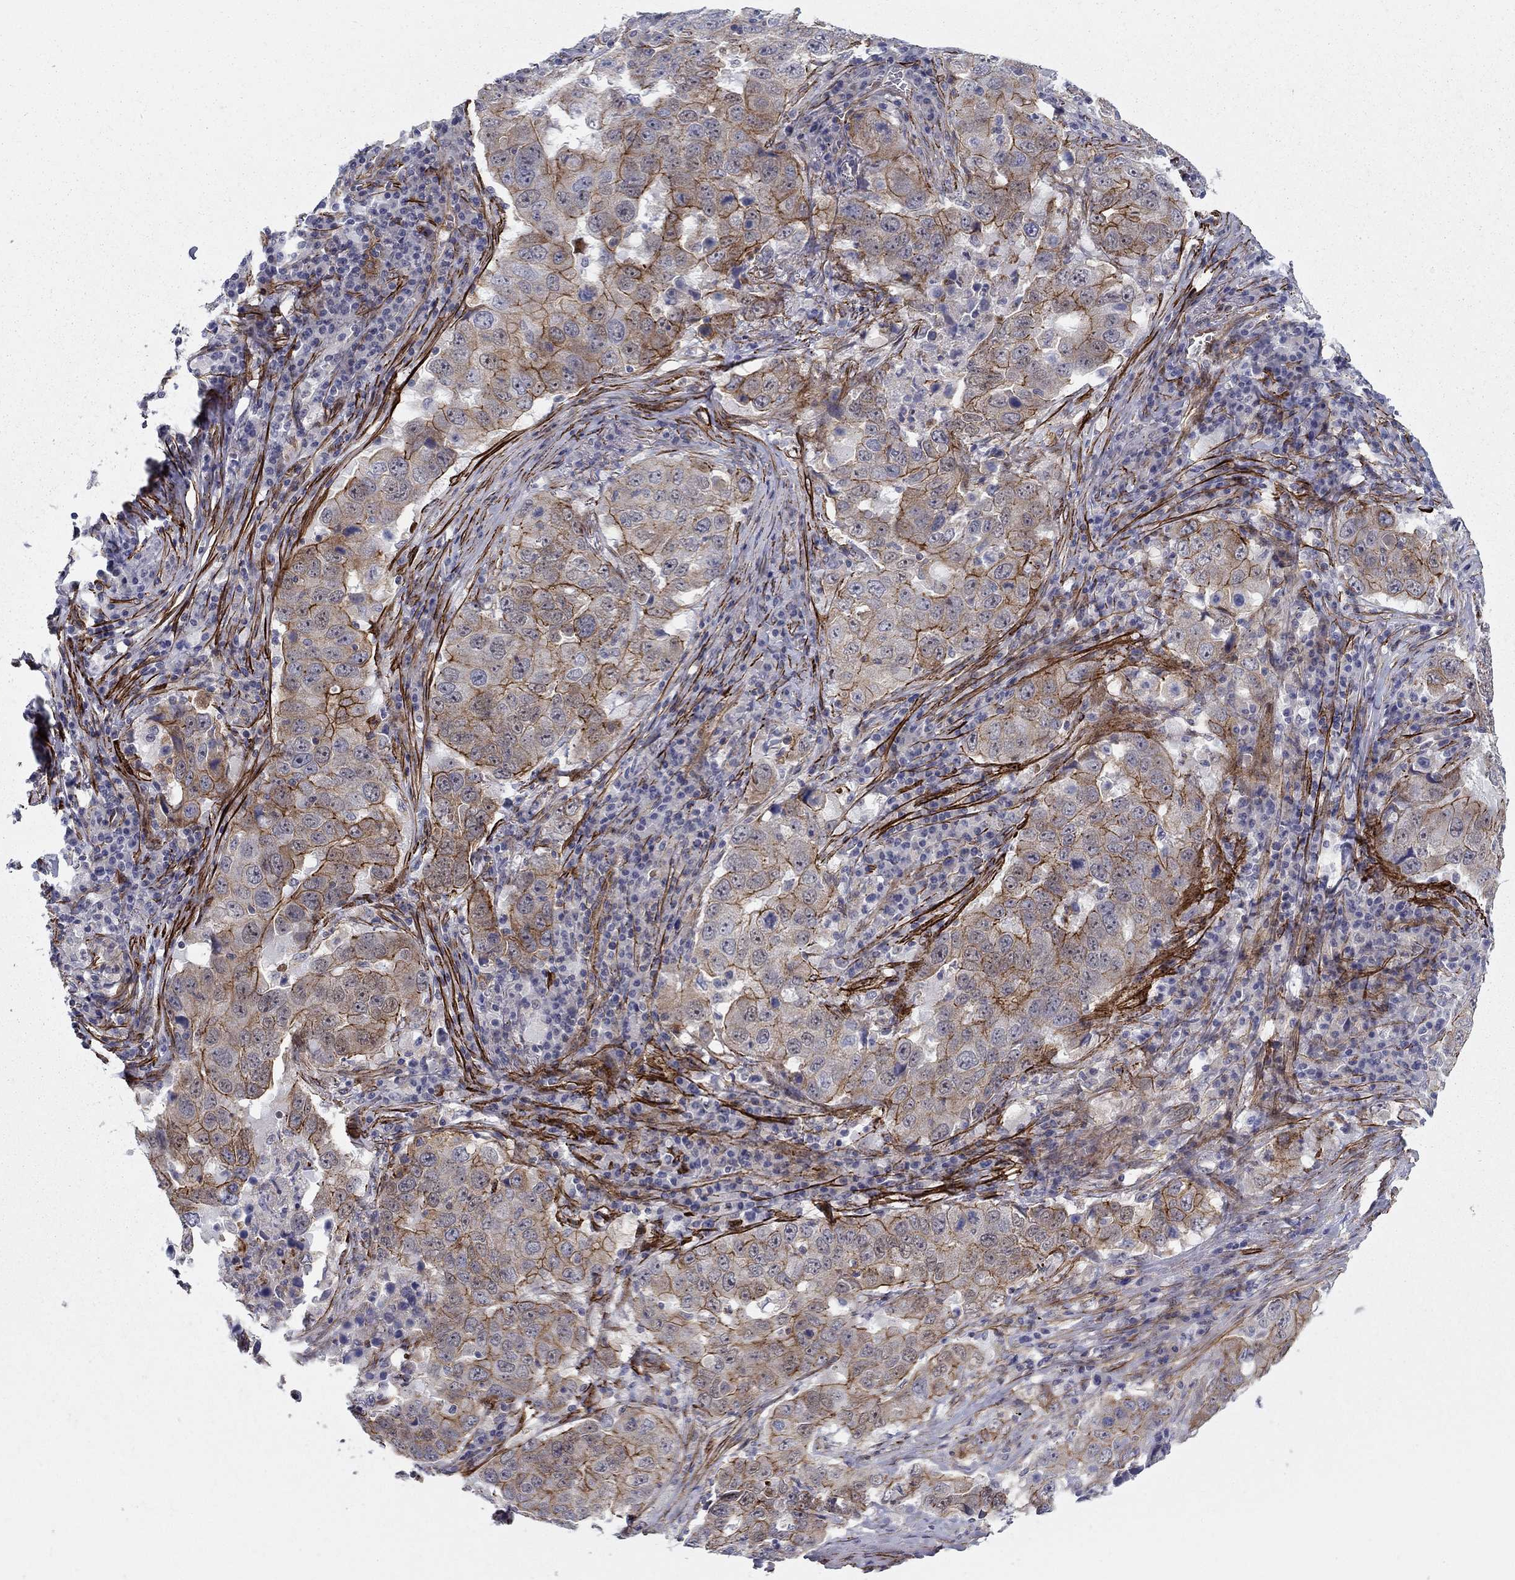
{"staining": {"intensity": "strong", "quantity": "25%-75%", "location": "cytoplasmic/membranous"}, "tissue": "lung cancer", "cell_type": "Tumor cells", "image_type": "cancer", "snomed": [{"axis": "morphology", "description": "Adenocarcinoma, NOS"}, {"axis": "topography", "description": "Lung"}], "caption": "This is an image of immunohistochemistry staining of adenocarcinoma (lung), which shows strong positivity in the cytoplasmic/membranous of tumor cells.", "gene": "KRBA1", "patient": {"sex": "male", "age": 73}}